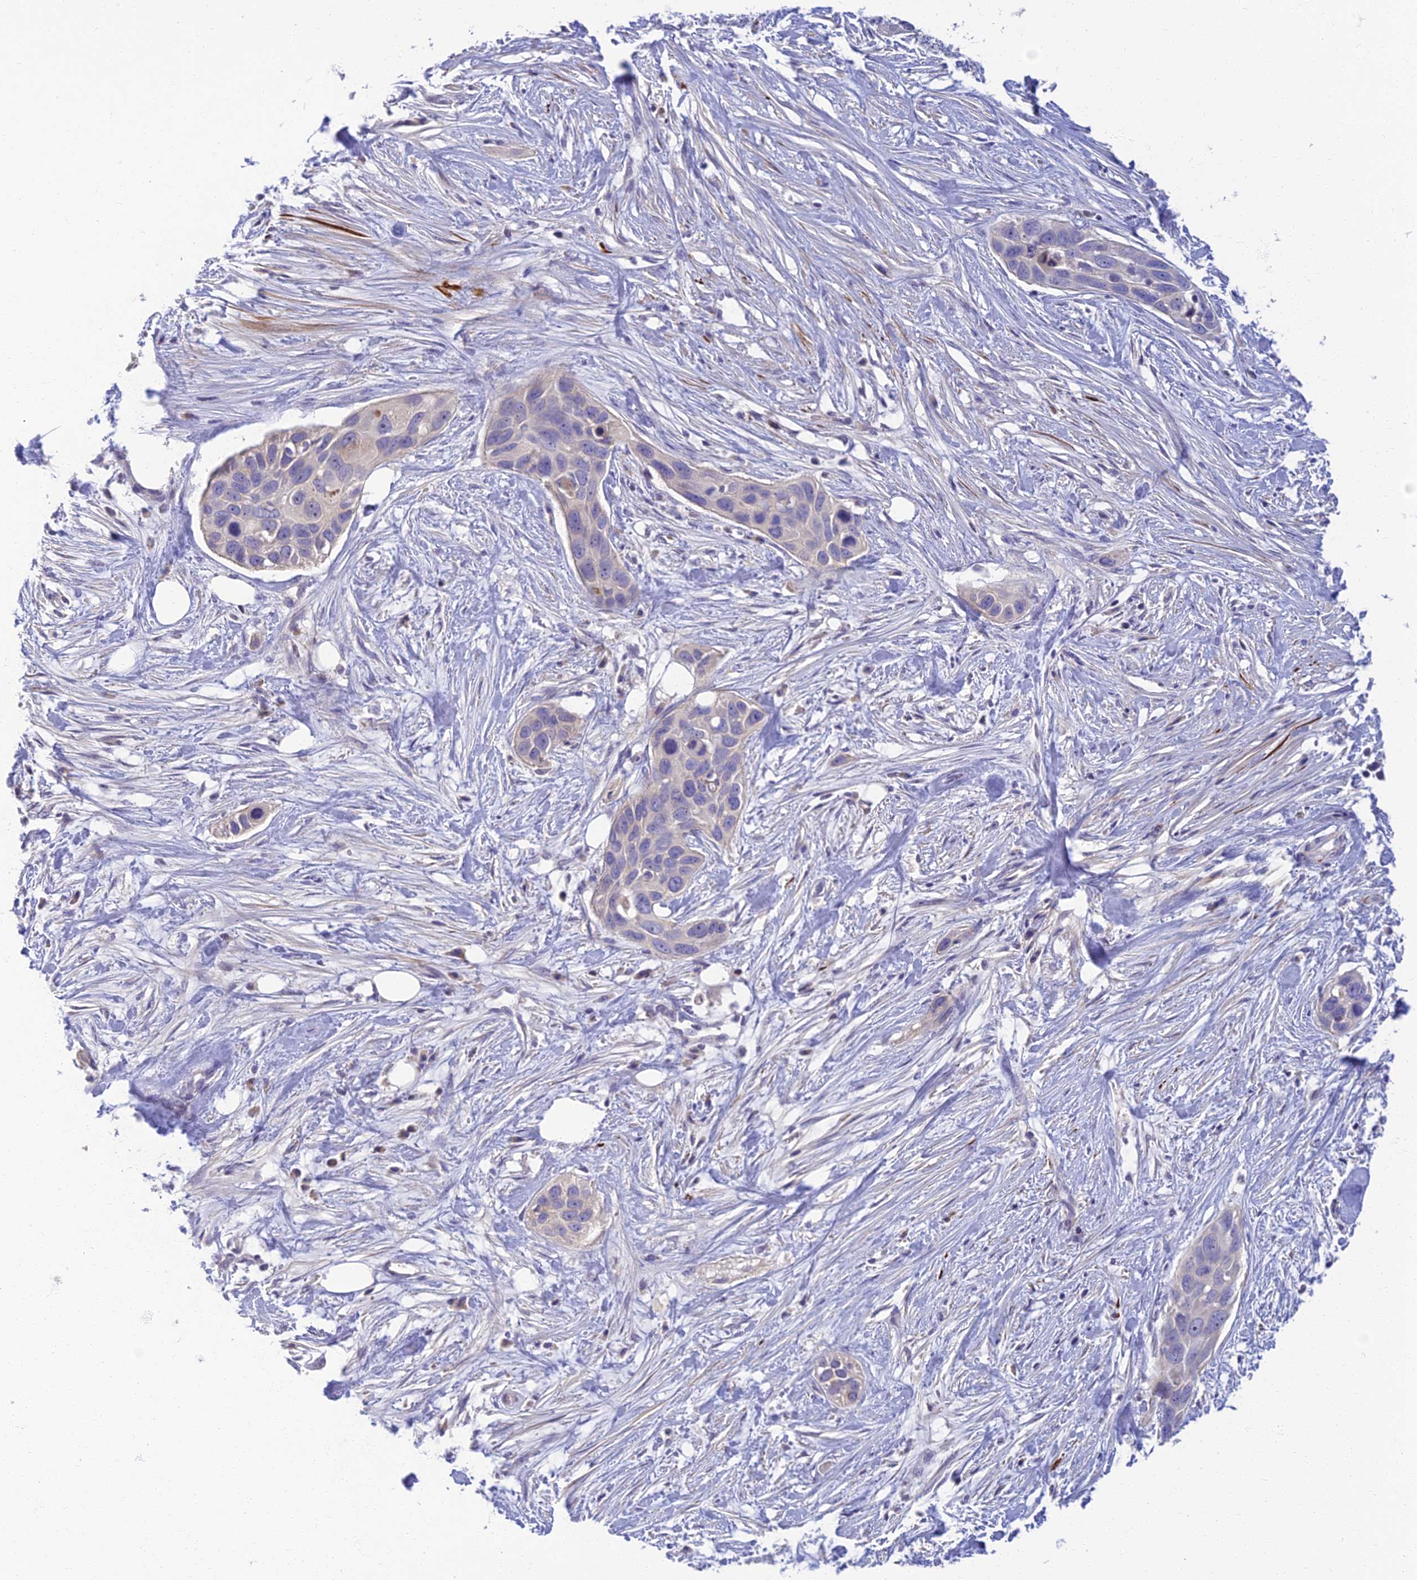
{"staining": {"intensity": "negative", "quantity": "none", "location": "none"}, "tissue": "pancreatic cancer", "cell_type": "Tumor cells", "image_type": "cancer", "snomed": [{"axis": "morphology", "description": "Adenocarcinoma, NOS"}, {"axis": "topography", "description": "Pancreas"}], "caption": "This is an immunohistochemistry histopathology image of pancreatic adenocarcinoma. There is no staining in tumor cells.", "gene": "CLIP4", "patient": {"sex": "female", "age": 60}}